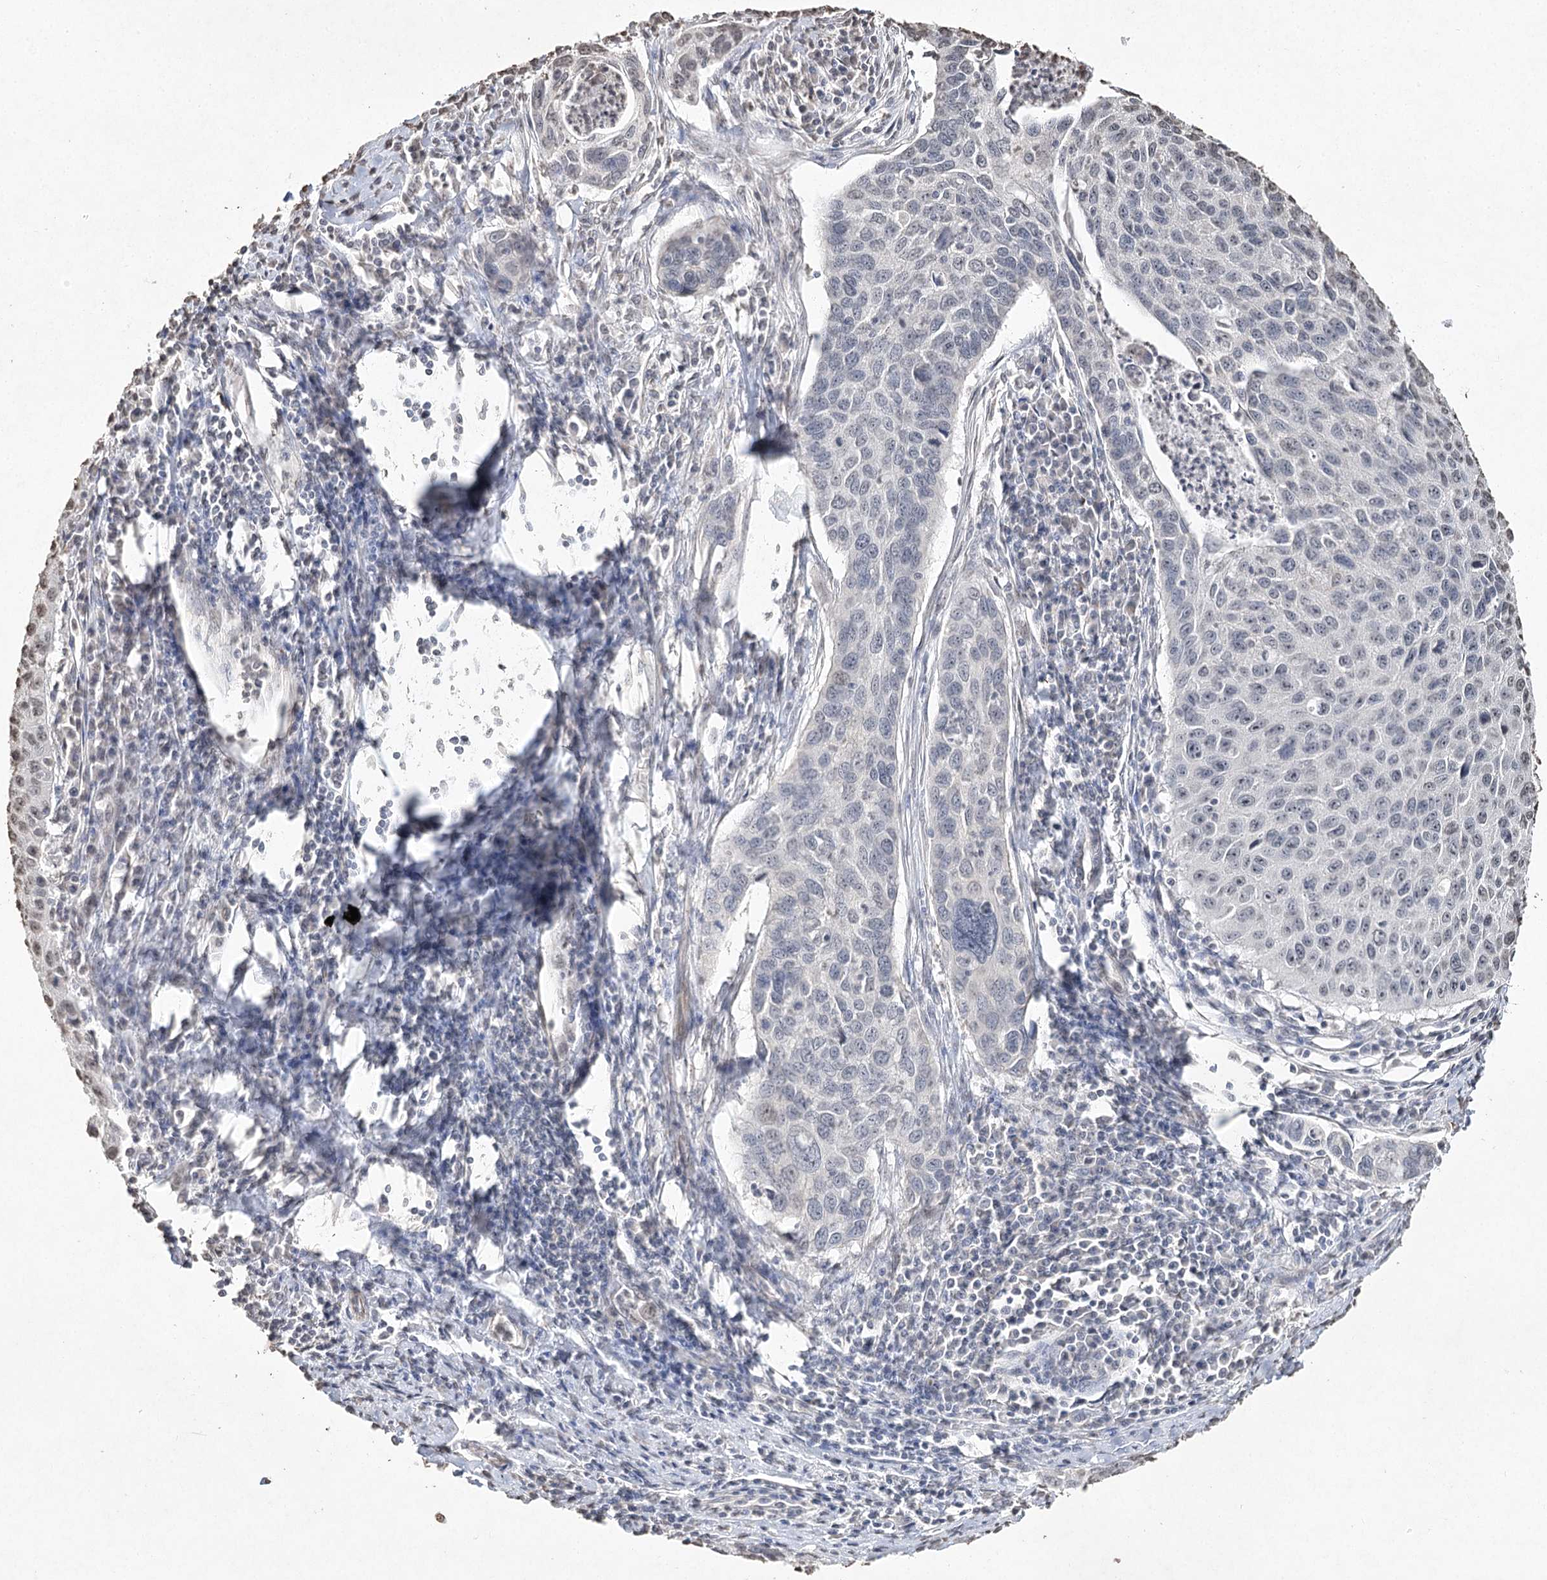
{"staining": {"intensity": "negative", "quantity": "none", "location": "none"}, "tissue": "cervical cancer", "cell_type": "Tumor cells", "image_type": "cancer", "snomed": [{"axis": "morphology", "description": "Squamous cell carcinoma, NOS"}, {"axis": "topography", "description": "Cervix"}], "caption": "A high-resolution histopathology image shows IHC staining of cervical cancer, which exhibits no significant expression in tumor cells.", "gene": "DMXL1", "patient": {"sex": "female", "age": 53}}